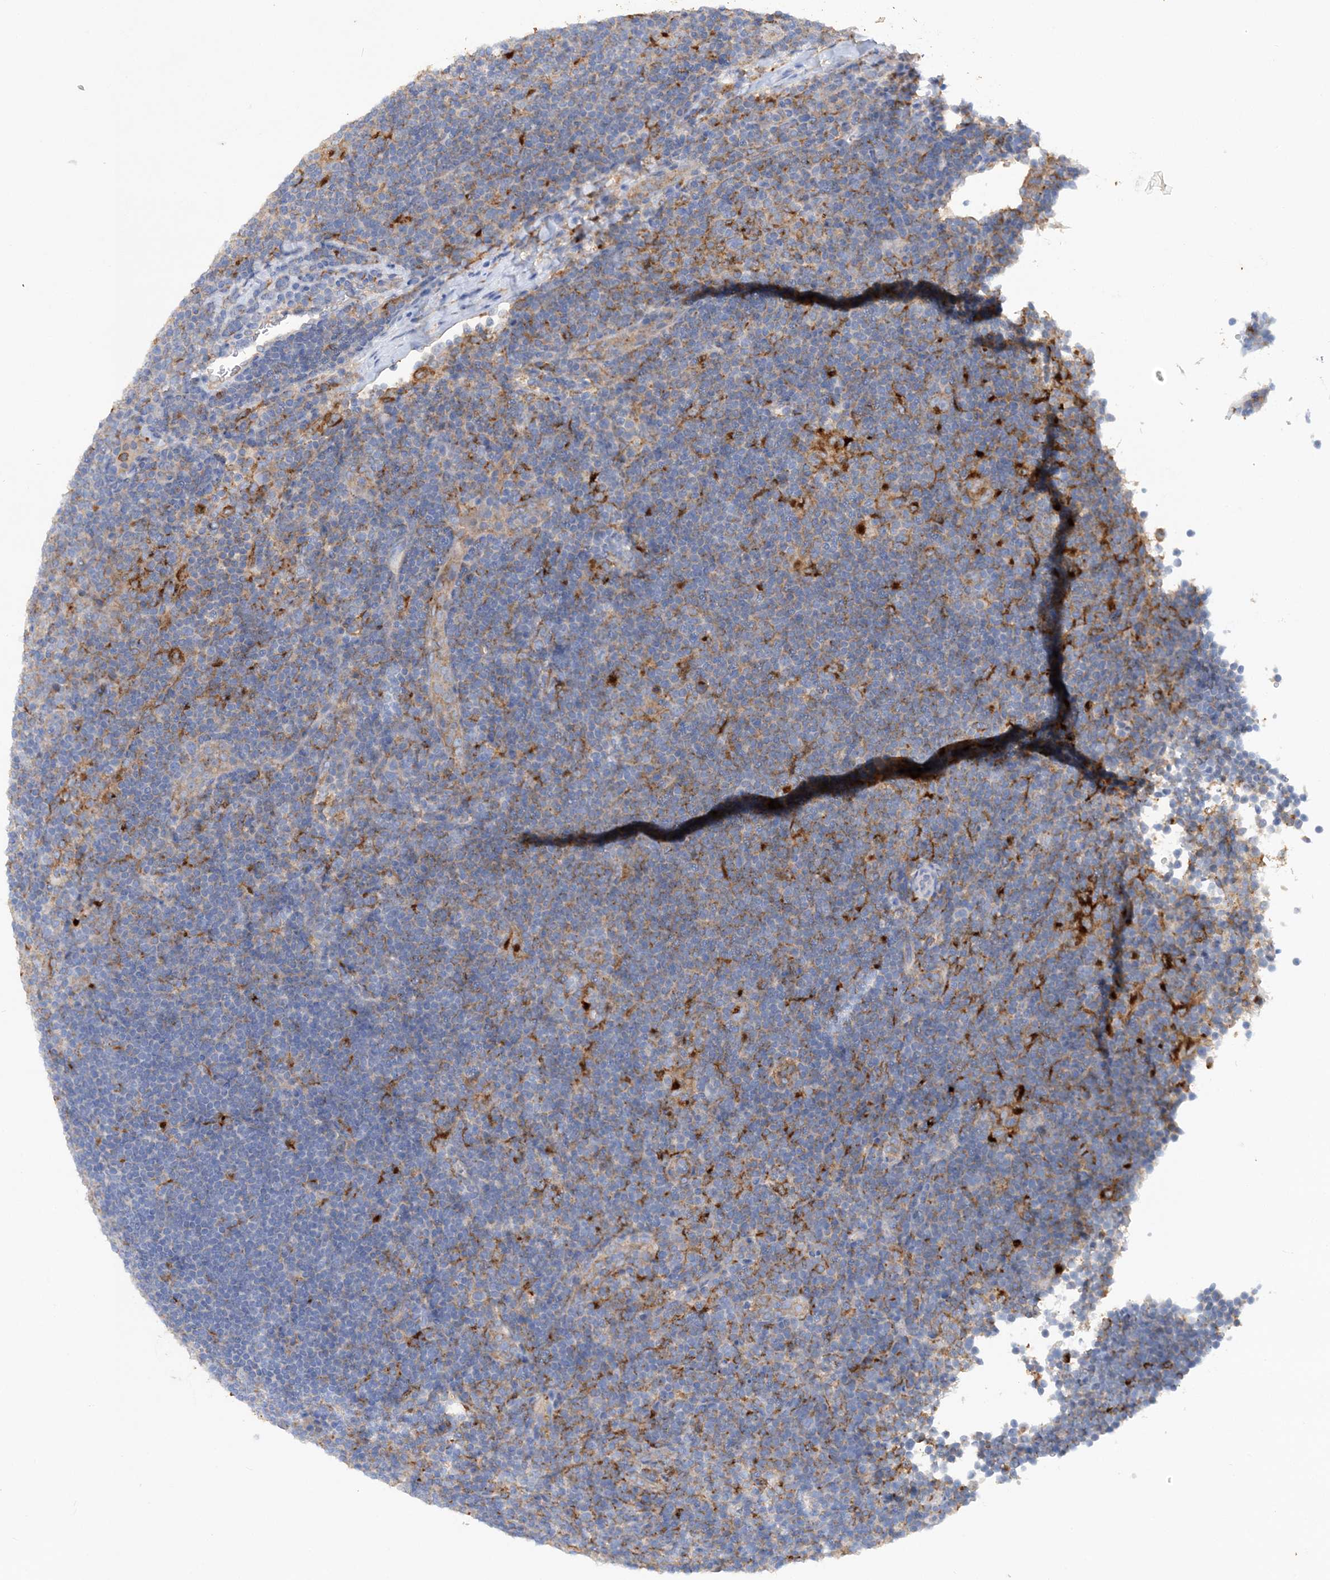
{"staining": {"intensity": "moderate", "quantity": "<25%", "location": "cytoplasmic/membranous"}, "tissue": "lymphoma", "cell_type": "Tumor cells", "image_type": "cancer", "snomed": [{"axis": "morphology", "description": "Hodgkin's disease, NOS"}, {"axis": "topography", "description": "Lymph node"}], "caption": "Protein staining demonstrates moderate cytoplasmic/membranous positivity in approximately <25% of tumor cells in Hodgkin's disease.", "gene": "GRINA", "patient": {"sex": "female", "age": 57}}